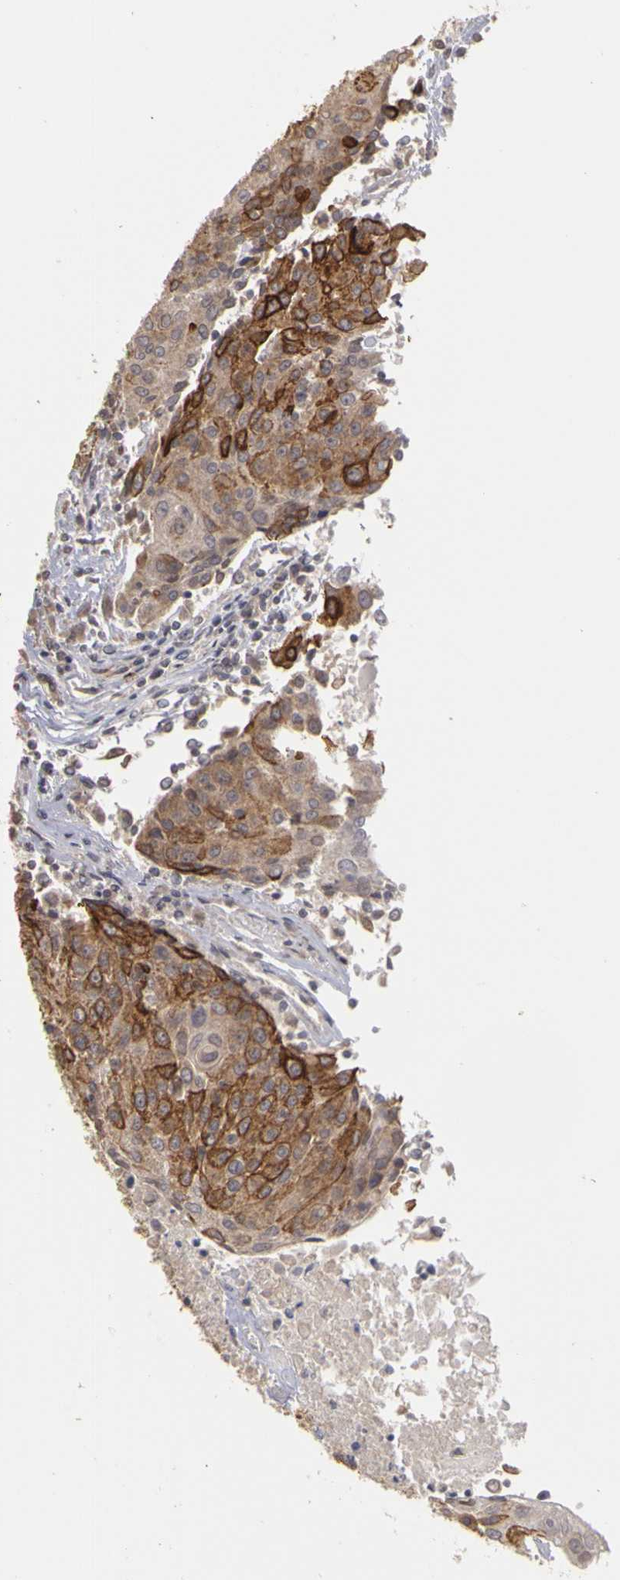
{"staining": {"intensity": "moderate", "quantity": "25%-75%", "location": "cytoplasmic/membranous"}, "tissue": "urothelial cancer", "cell_type": "Tumor cells", "image_type": "cancer", "snomed": [{"axis": "morphology", "description": "Urothelial carcinoma, High grade"}, {"axis": "topography", "description": "Urinary bladder"}], "caption": "Immunohistochemistry (IHC) of urothelial cancer shows medium levels of moderate cytoplasmic/membranous expression in approximately 25%-75% of tumor cells. (brown staining indicates protein expression, while blue staining denotes nuclei).", "gene": "FRMD7", "patient": {"sex": "female", "age": 85}}